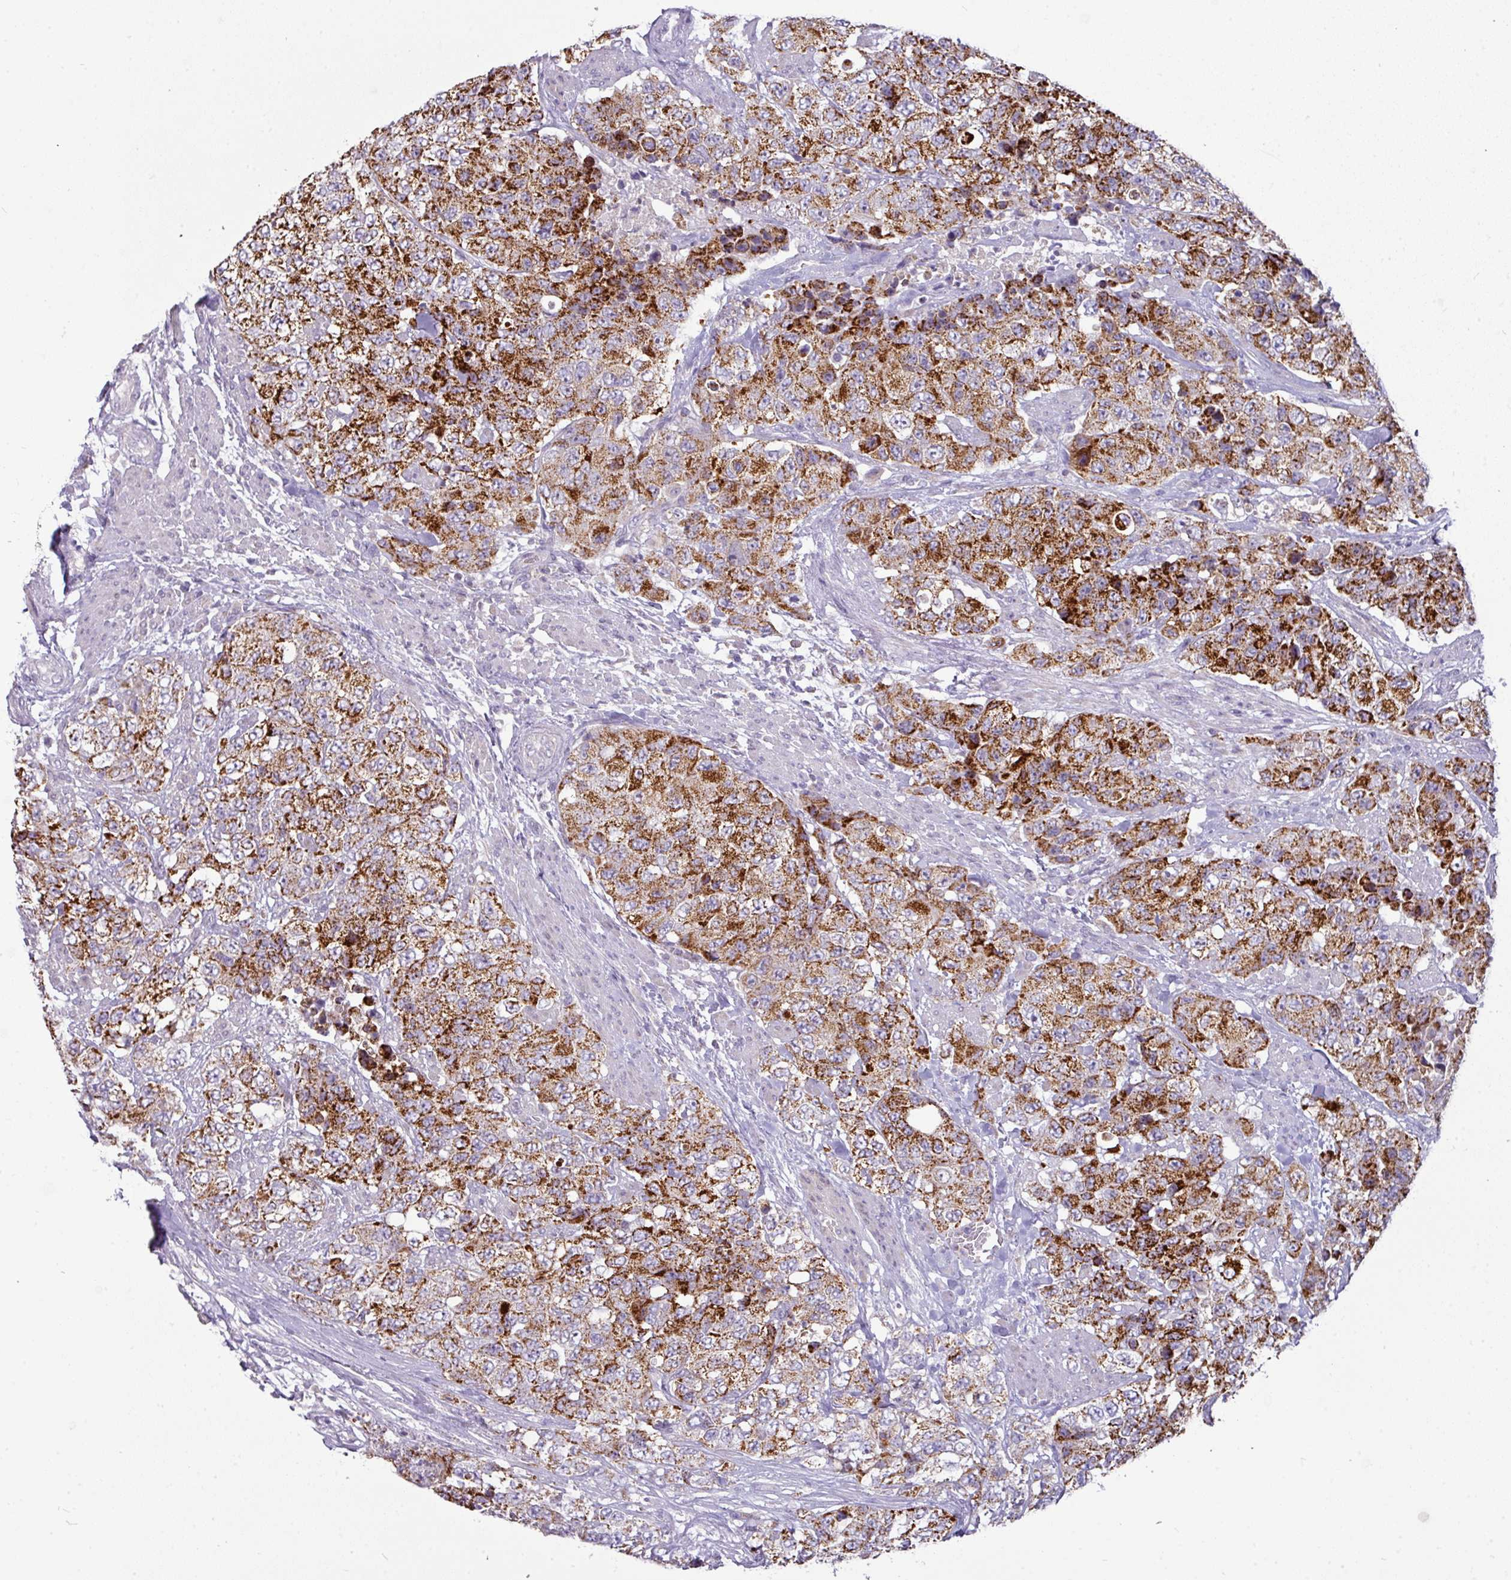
{"staining": {"intensity": "moderate", "quantity": ">75%", "location": "cytoplasmic/membranous"}, "tissue": "urothelial cancer", "cell_type": "Tumor cells", "image_type": "cancer", "snomed": [{"axis": "morphology", "description": "Urothelial carcinoma, High grade"}, {"axis": "topography", "description": "Urinary bladder"}], "caption": "There is medium levels of moderate cytoplasmic/membranous staining in tumor cells of urothelial cancer, as demonstrated by immunohistochemical staining (brown color).", "gene": "TRAPPC1", "patient": {"sex": "female", "age": 78}}